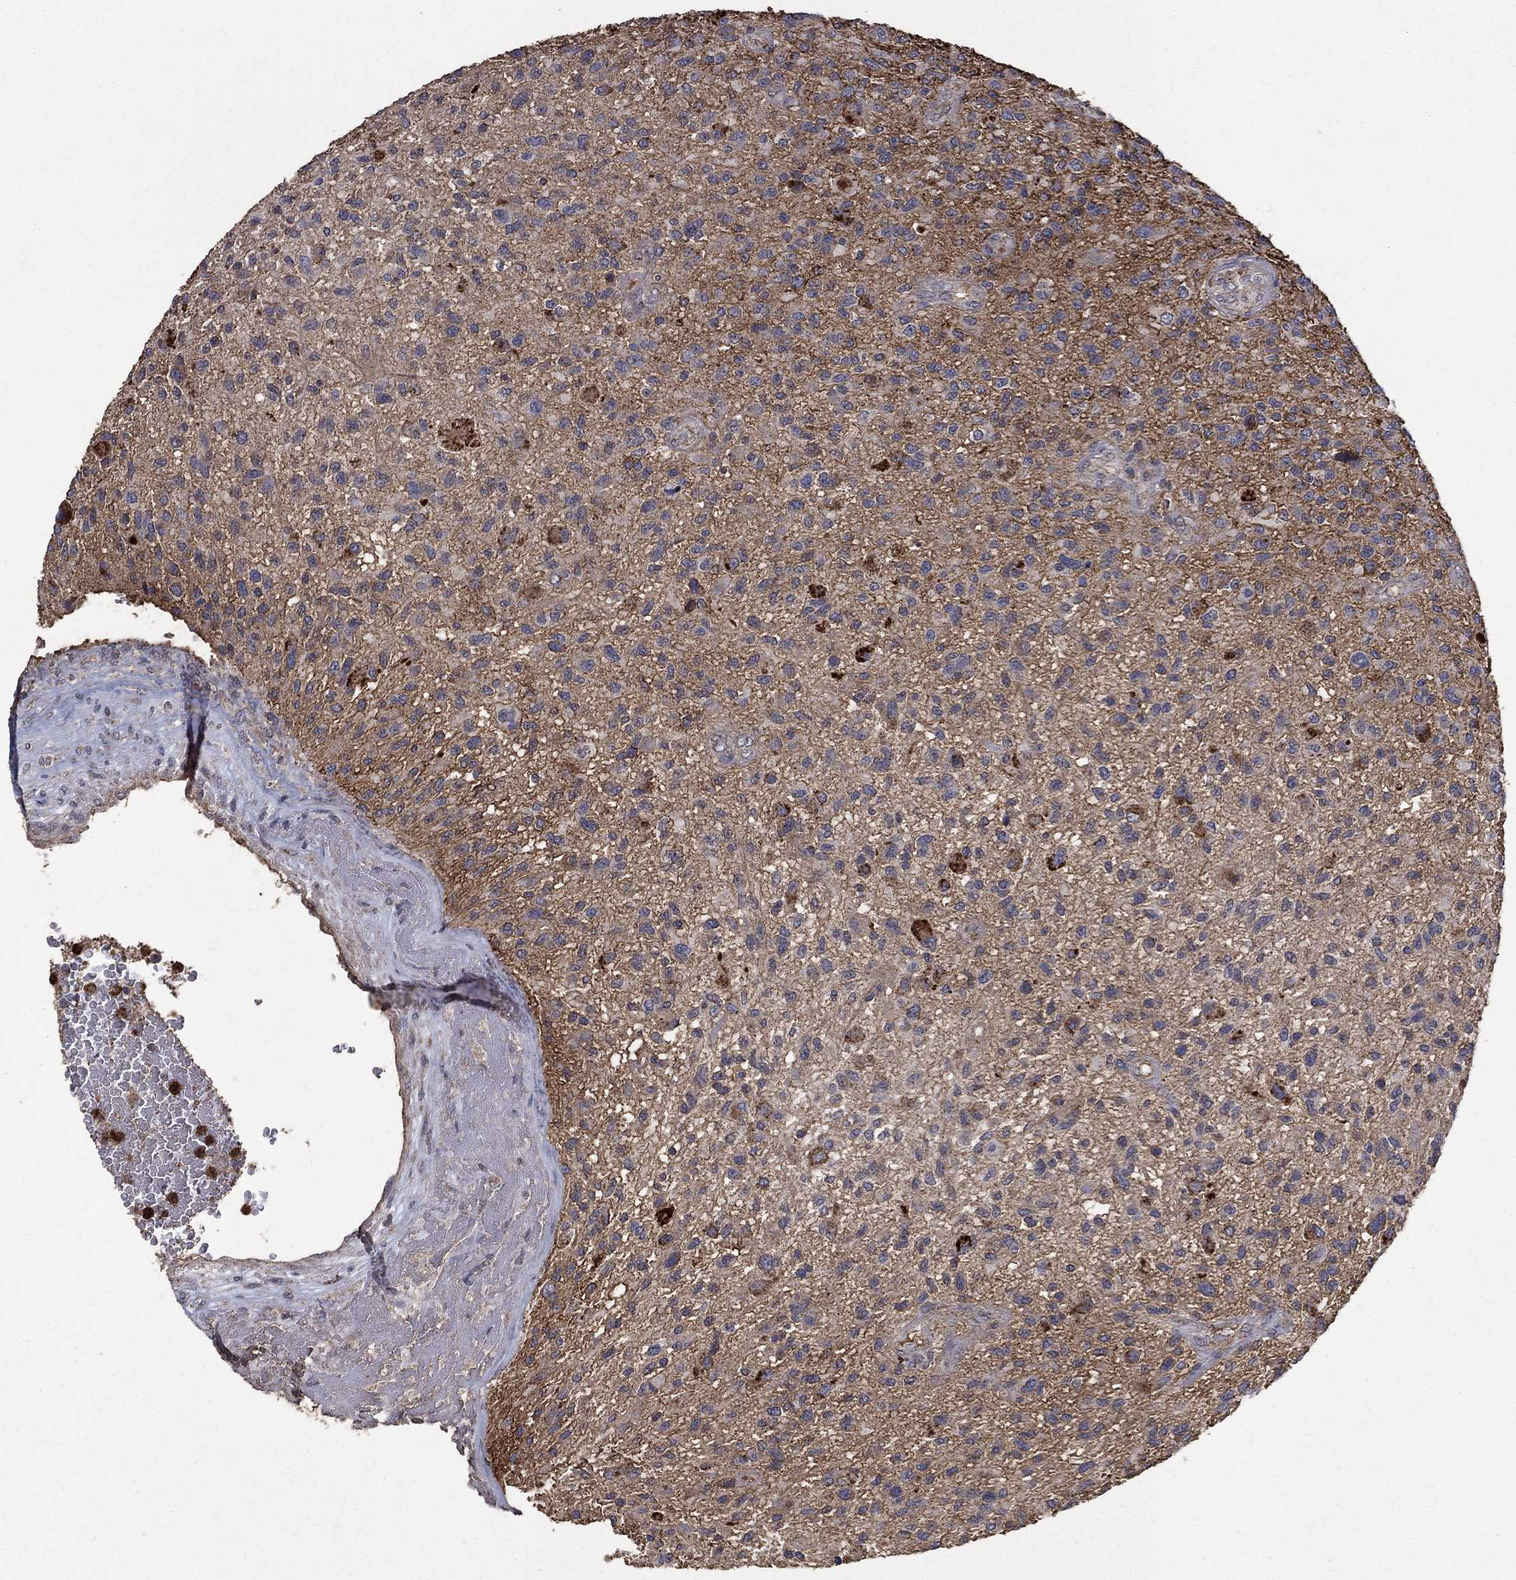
{"staining": {"intensity": "strong", "quantity": "<25%", "location": "cytoplasmic/membranous"}, "tissue": "glioma", "cell_type": "Tumor cells", "image_type": "cancer", "snomed": [{"axis": "morphology", "description": "Glioma, malignant, High grade"}, {"axis": "topography", "description": "Brain"}], "caption": "Immunohistochemistry image of neoplastic tissue: human high-grade glioma (malignant) stained using immunohistochemistry (IHC) shows medium levels of strong protein expression localized specifically in the cytoplasmic/membranous of tumor cells, appearing as a cytoplasmic/membranous brown color.", "gene": "CD24", "patient": {"sex": "male", "age": 47}}